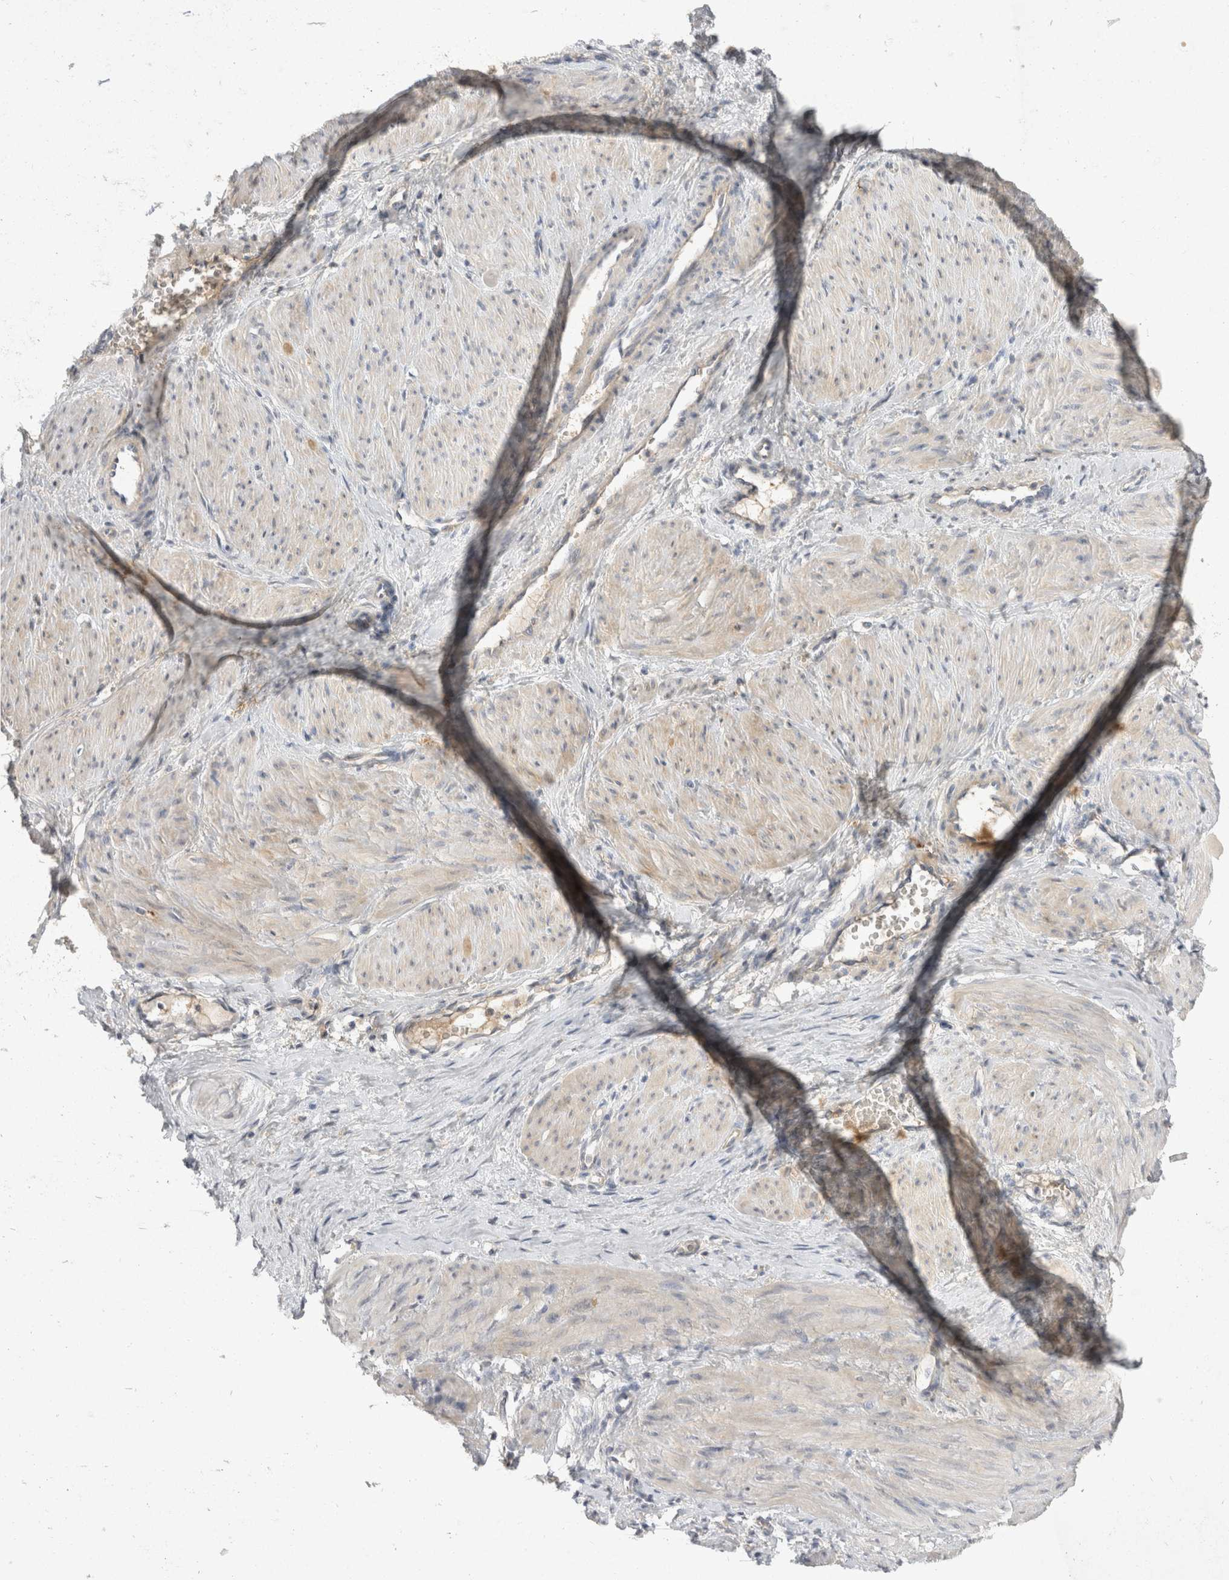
{"staining": {"intensity": "weak", "quantity": "<25%", "location": "cytoplasmic/membranous"}, "tissue": "smooth muscle", "cell_type": "Smooth muscle cells", "image_type": "normal", "snomed": [{"axis": "morphology", "description": "Normal tissue, NOS"}, {"axis": "topography", "description": "Endometrium"}], "caption": "The immunohistochemistry (IHC) histopathology image has no significant staining in smooth muscle cells of smooth muscle.", "gene": "TOM1L2", "patient": {"sex": "female", "age": 33}}